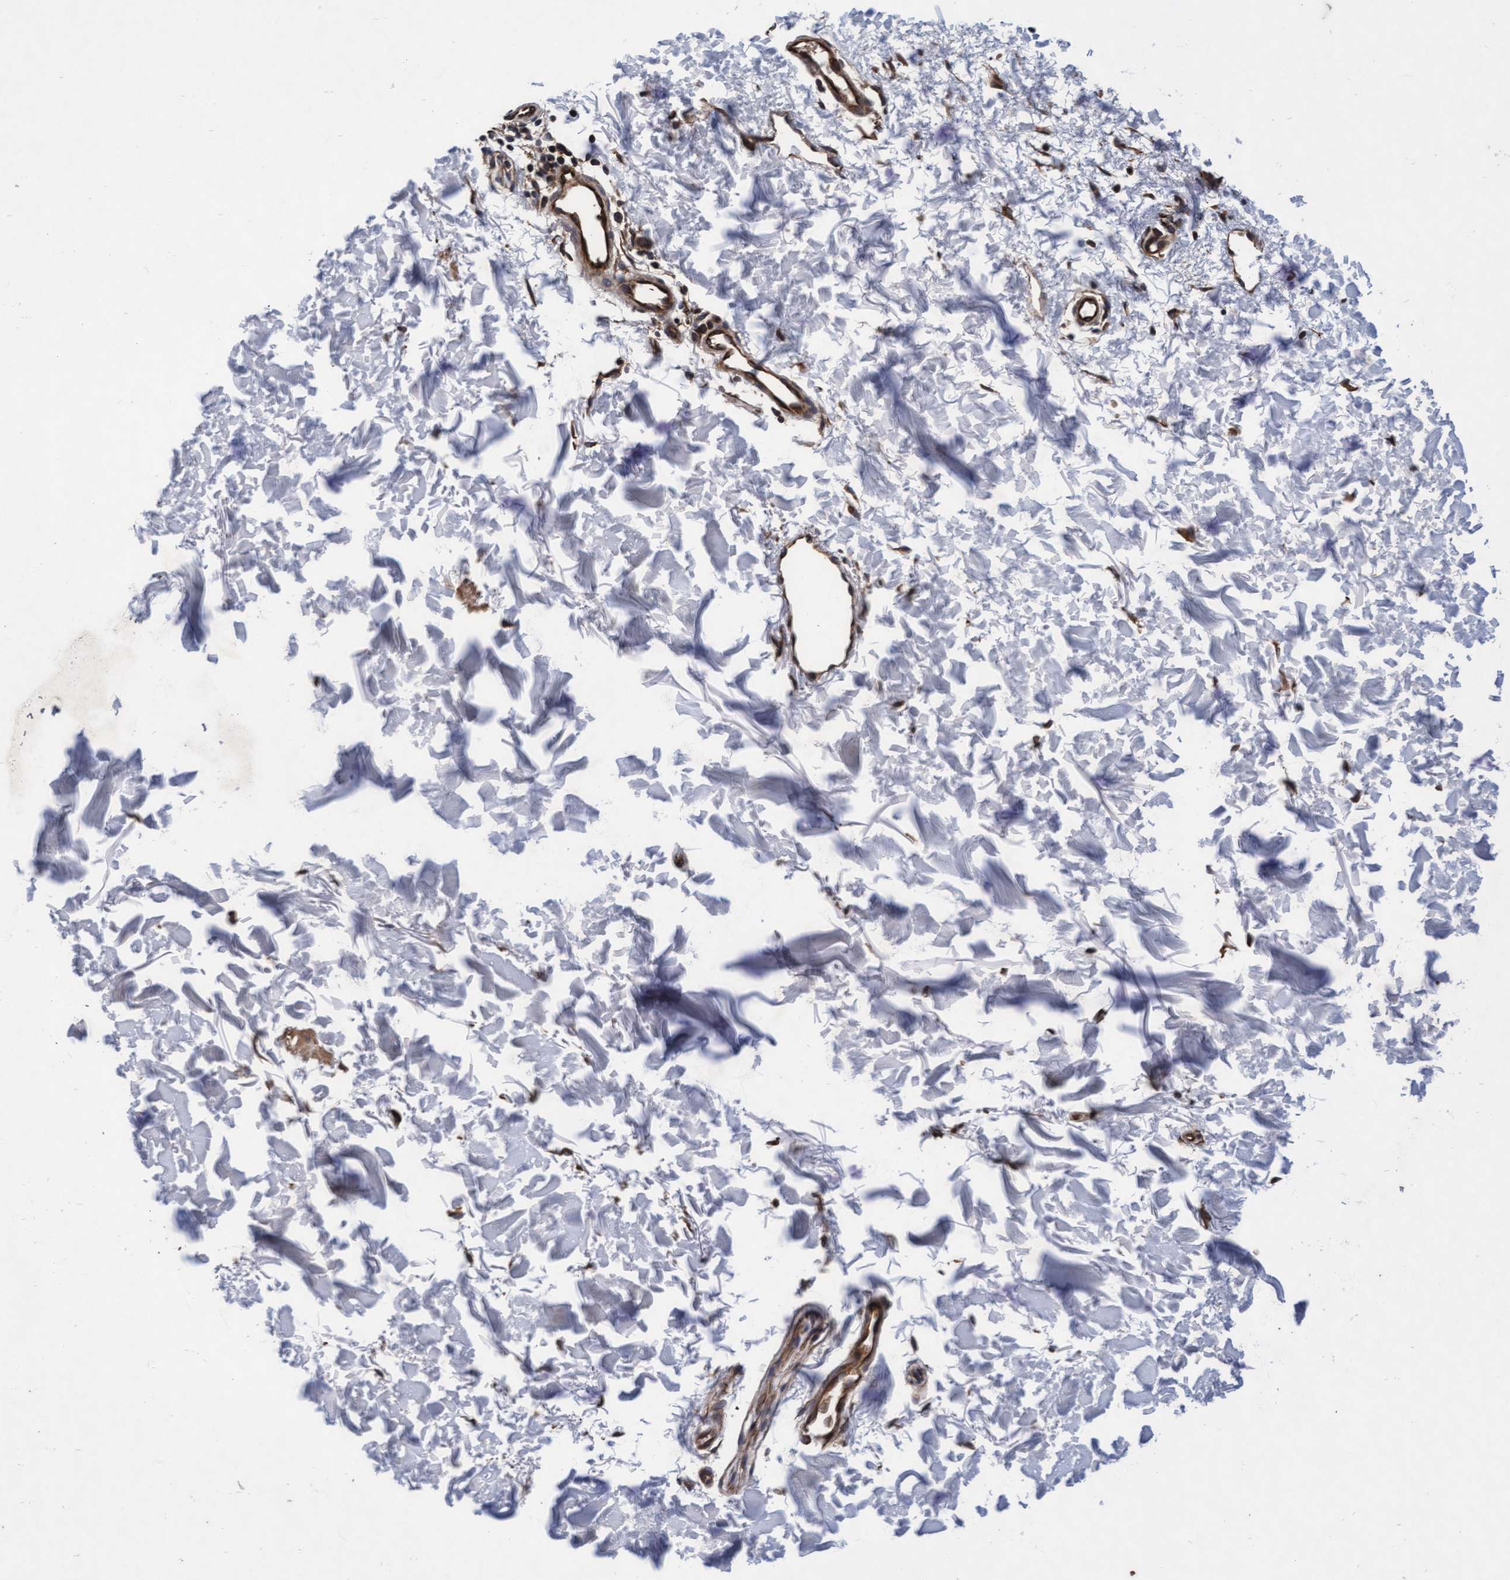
{"staining": {"intensity": "strong", "quantity": ">75%", "location": "cytoplasmic/membranous"}, "tissue": "skin", "cell_type": "Fibroblasts", "image_type": "normal", "snomed": [{"axis": "morphology", "description": "Normal tissue, NOS"}, {"axis": "morphology", "description": "Malignant melanoma, NOS"}, {"axis": "topography", "description": "Skin"}], "caption": "IHC micrograph of unremarkable skin stained for a protein (brown), which shows high levels of strong cytoplasmic/membranous expression in approximately >75% of fibroblasts.", "gene": "EFCAB13", "patient": {"sex": "male", "age": 83}}